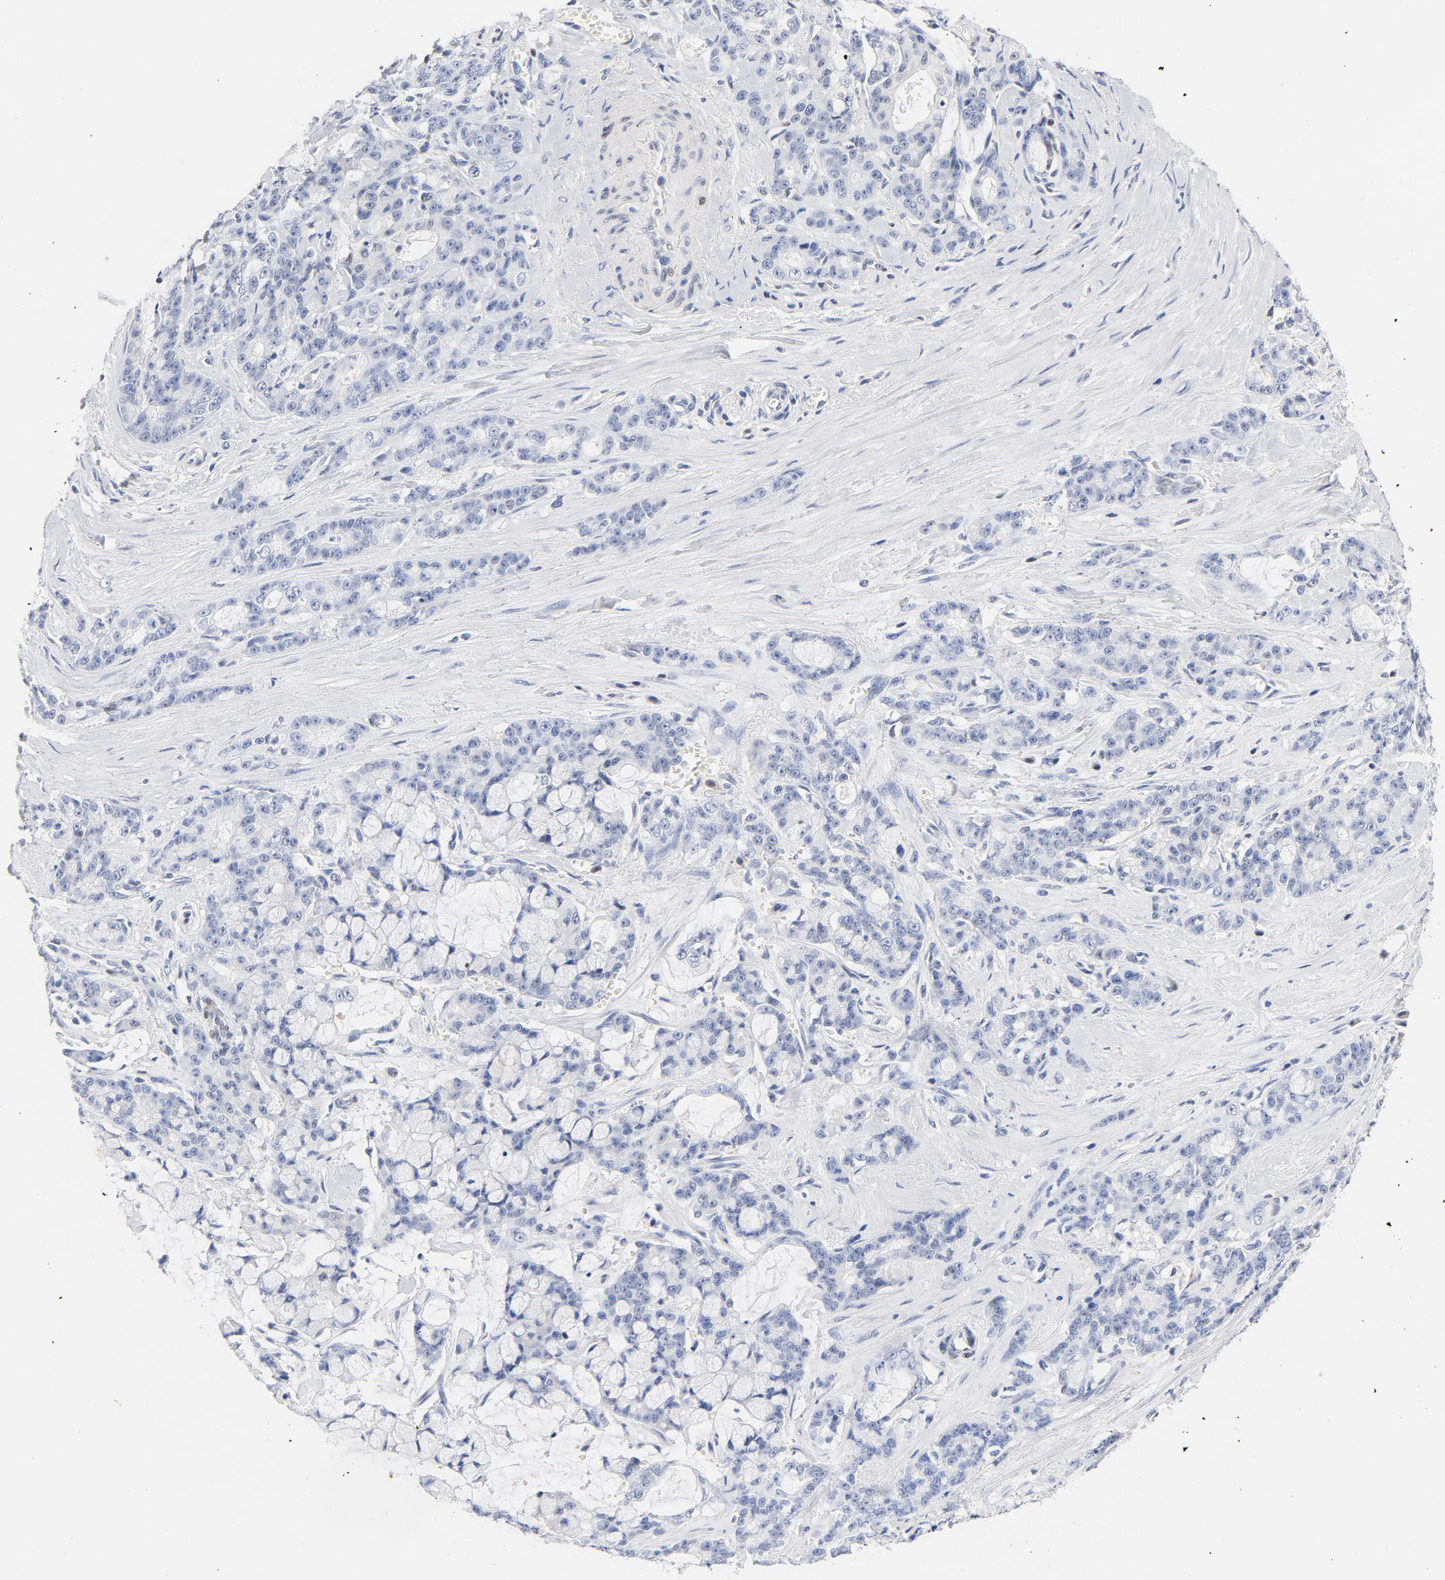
{"staining": {"intensity": "negative", "quantity": "none", "location": "none"}, "tissue": "pancreatic cancer", "cell_type": "Tumor cells", "image_type": "cancer", "snomed": [{"axis": "morphology", "description": "Adenocarcinoma, NOS"}, {"axis": "topography", "description": "Pancreas"}], "caption": "Adenocarcinoma (pancreatic) stained for a protein using immunohistochemistry (IHC) exhibits no expression tumor cells.", "gene": "CDKN1B", "patient": {"sex": "female", "age": 73}}